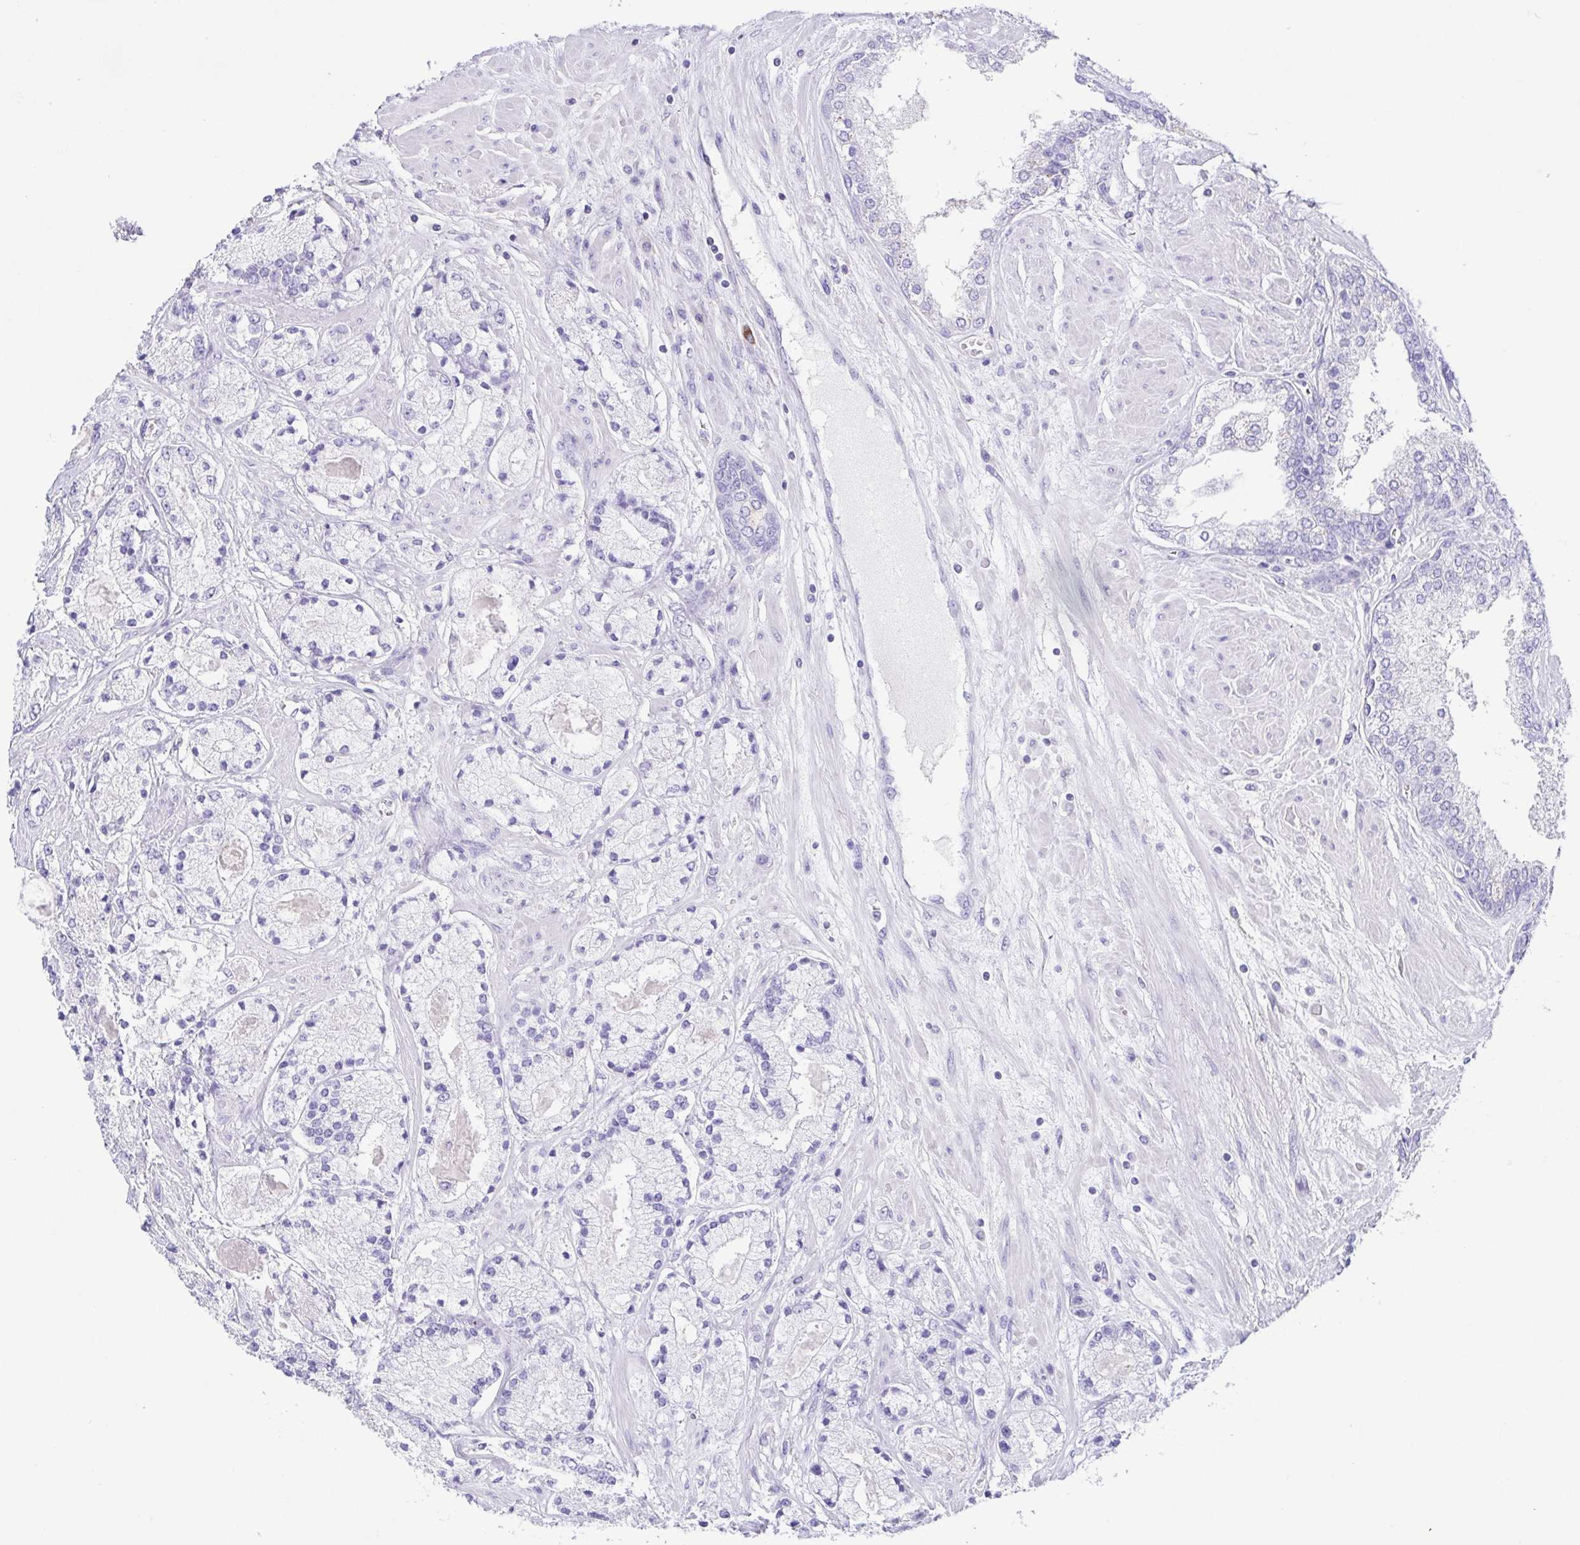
{"staining": {"intensity": "negative", "quantity": "none", "location": "none"}, "tissue": "prostate cancer", "cell_type": "Tumor cells", "image_type": "cancer", "snomed": [{"axis": "morphology", "description": "Adenocarcinoma, High grade"}, {"axis": "topography", "description": "Prostate"}], "caption": "There is no significant staining in tumor cells of prostate cancer (adenocarcinoma (high-grade)). (Brightfield microscopy of DAB (3,3'-diaminobenzidine) IHC at high magnification).", "gene": "ARPP21", "patient": {"sex": "male", "age": 67}}